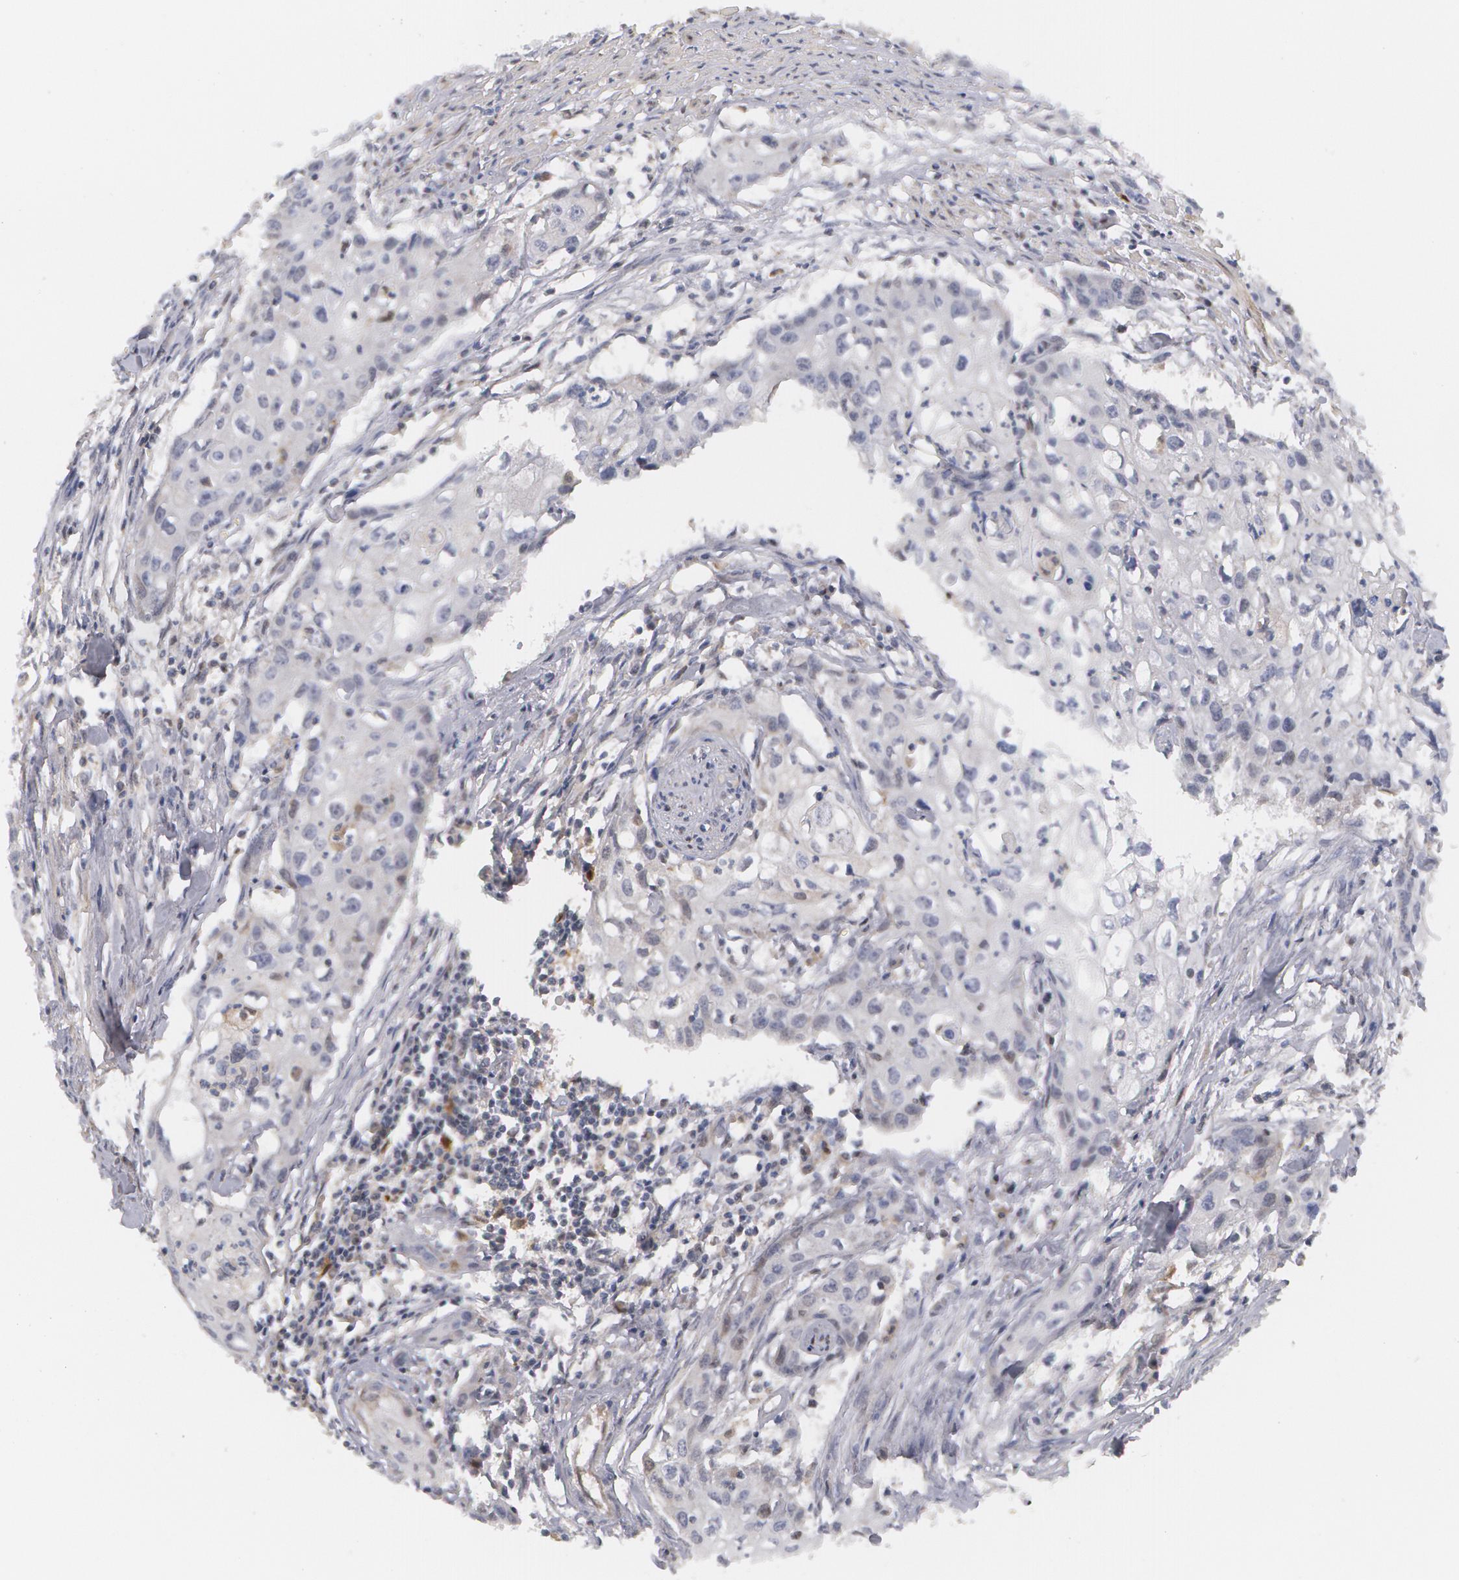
{"staining": {"intensity": "negative", "quantity": "none", "location": "none"}, "tissue": "urothelial cancer", "cell_type": "Tumor cells", "image_type": "cancer", "snomed": [{"axis": "morphology", "description": "Urothelial carcinoma, High grade"}, {"axis": "topography", "description": "Urinary bladder"}], "caption": "Human urothelial carcinoma (high-grade) stained for a protein using IHC reveals no positivity in tumor cells.", "gene": "TXNRD1", "patient": {"sex": "male", "age": 54}}